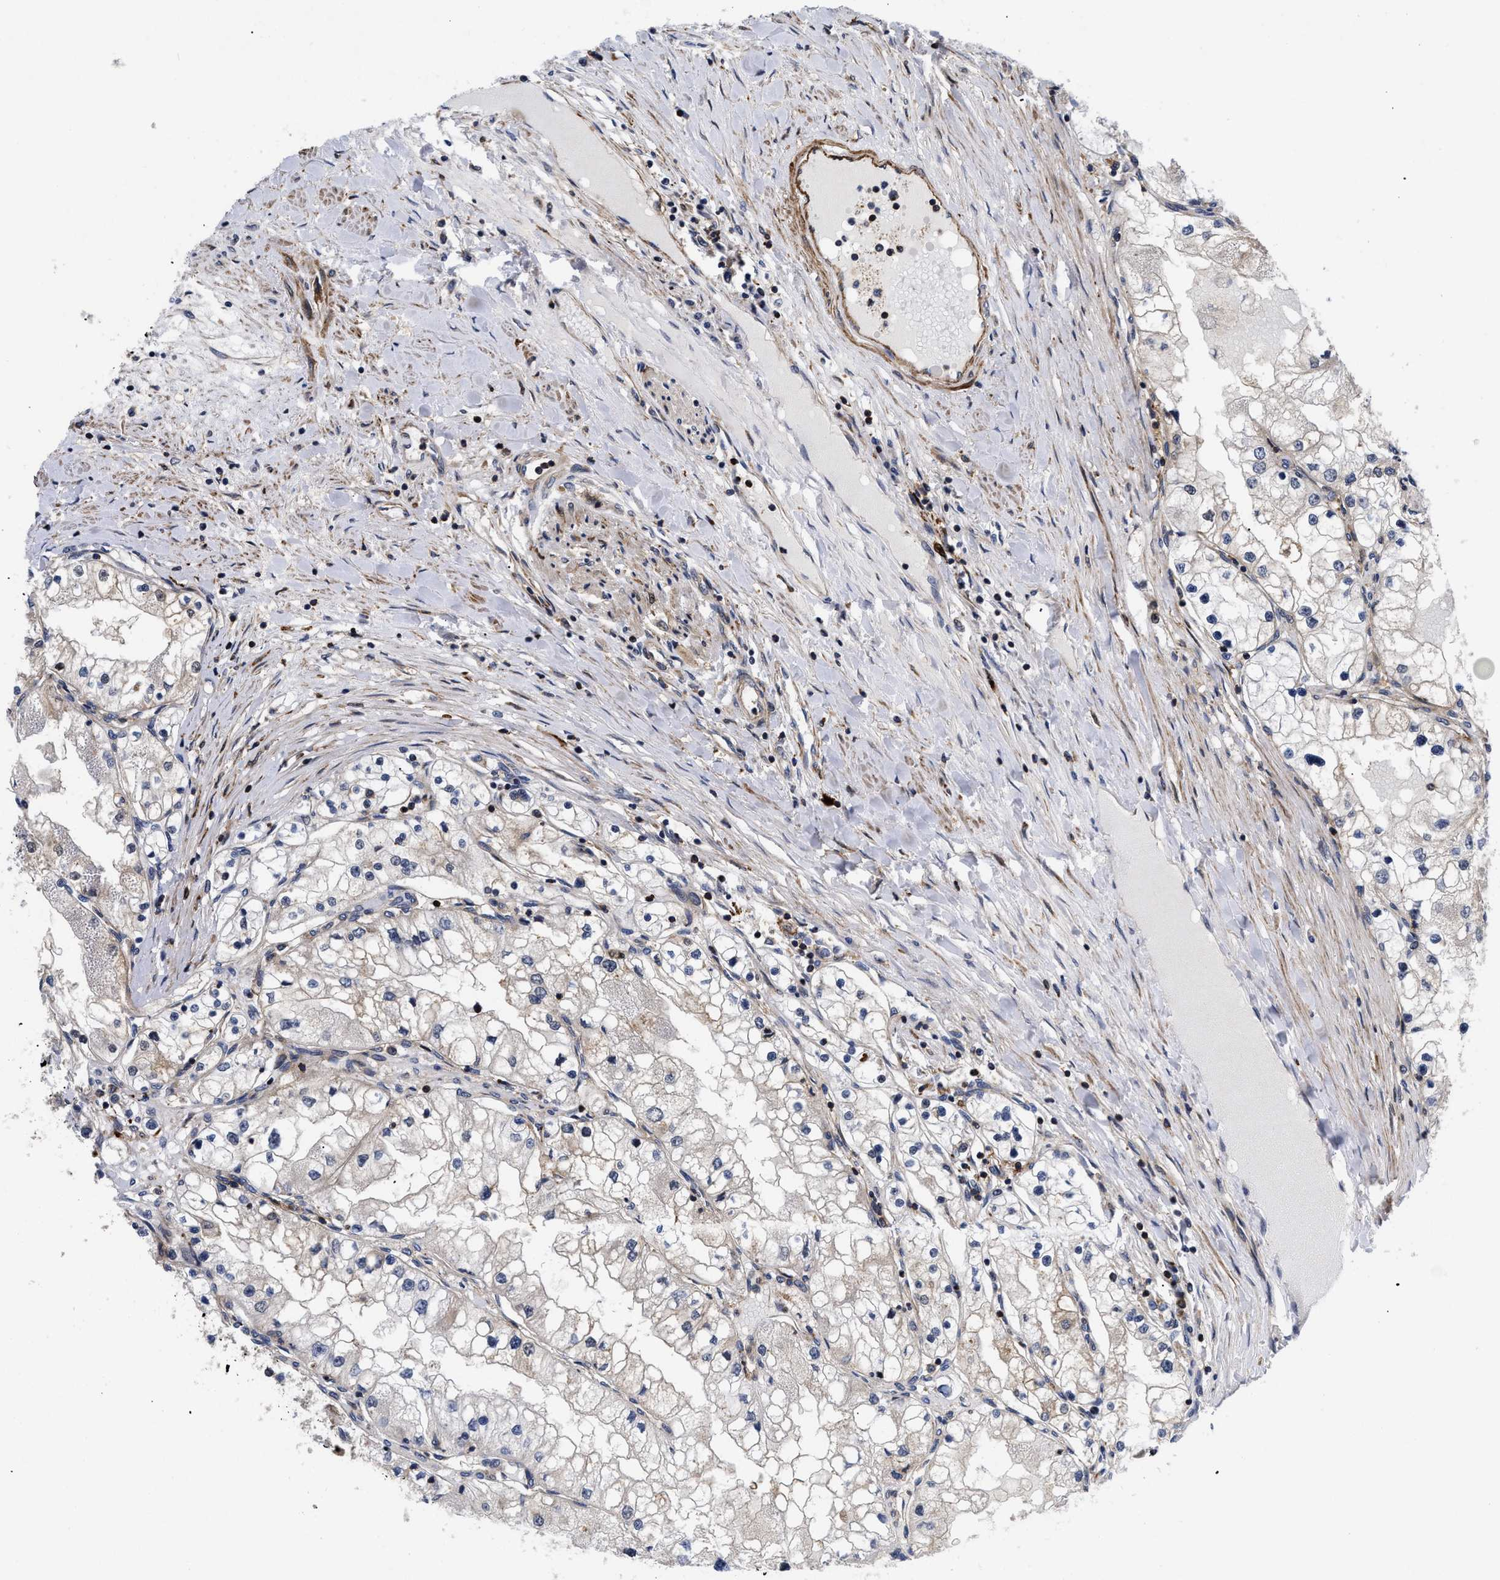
{"staining": {"intensity": "weak", "quantity": "<25%", "location": "cytoplasmic/membranous"}, "tissue": "renal cancer", "cell_type": "Tumor cells", "image_type": "cancer", "snomed": [{"axis": "morphology", "description": "Adenocarcinoma, NOS"}, {"axis": "topography", "description": "Kidney"}], "caption": "This is an immunohistochemistry (IHC) photomicrograph of adenocarcinoma (renal). There is no staining in tumor cells.", "gene": "SPAST", "patient": {"sex": "male", "age": 68}}